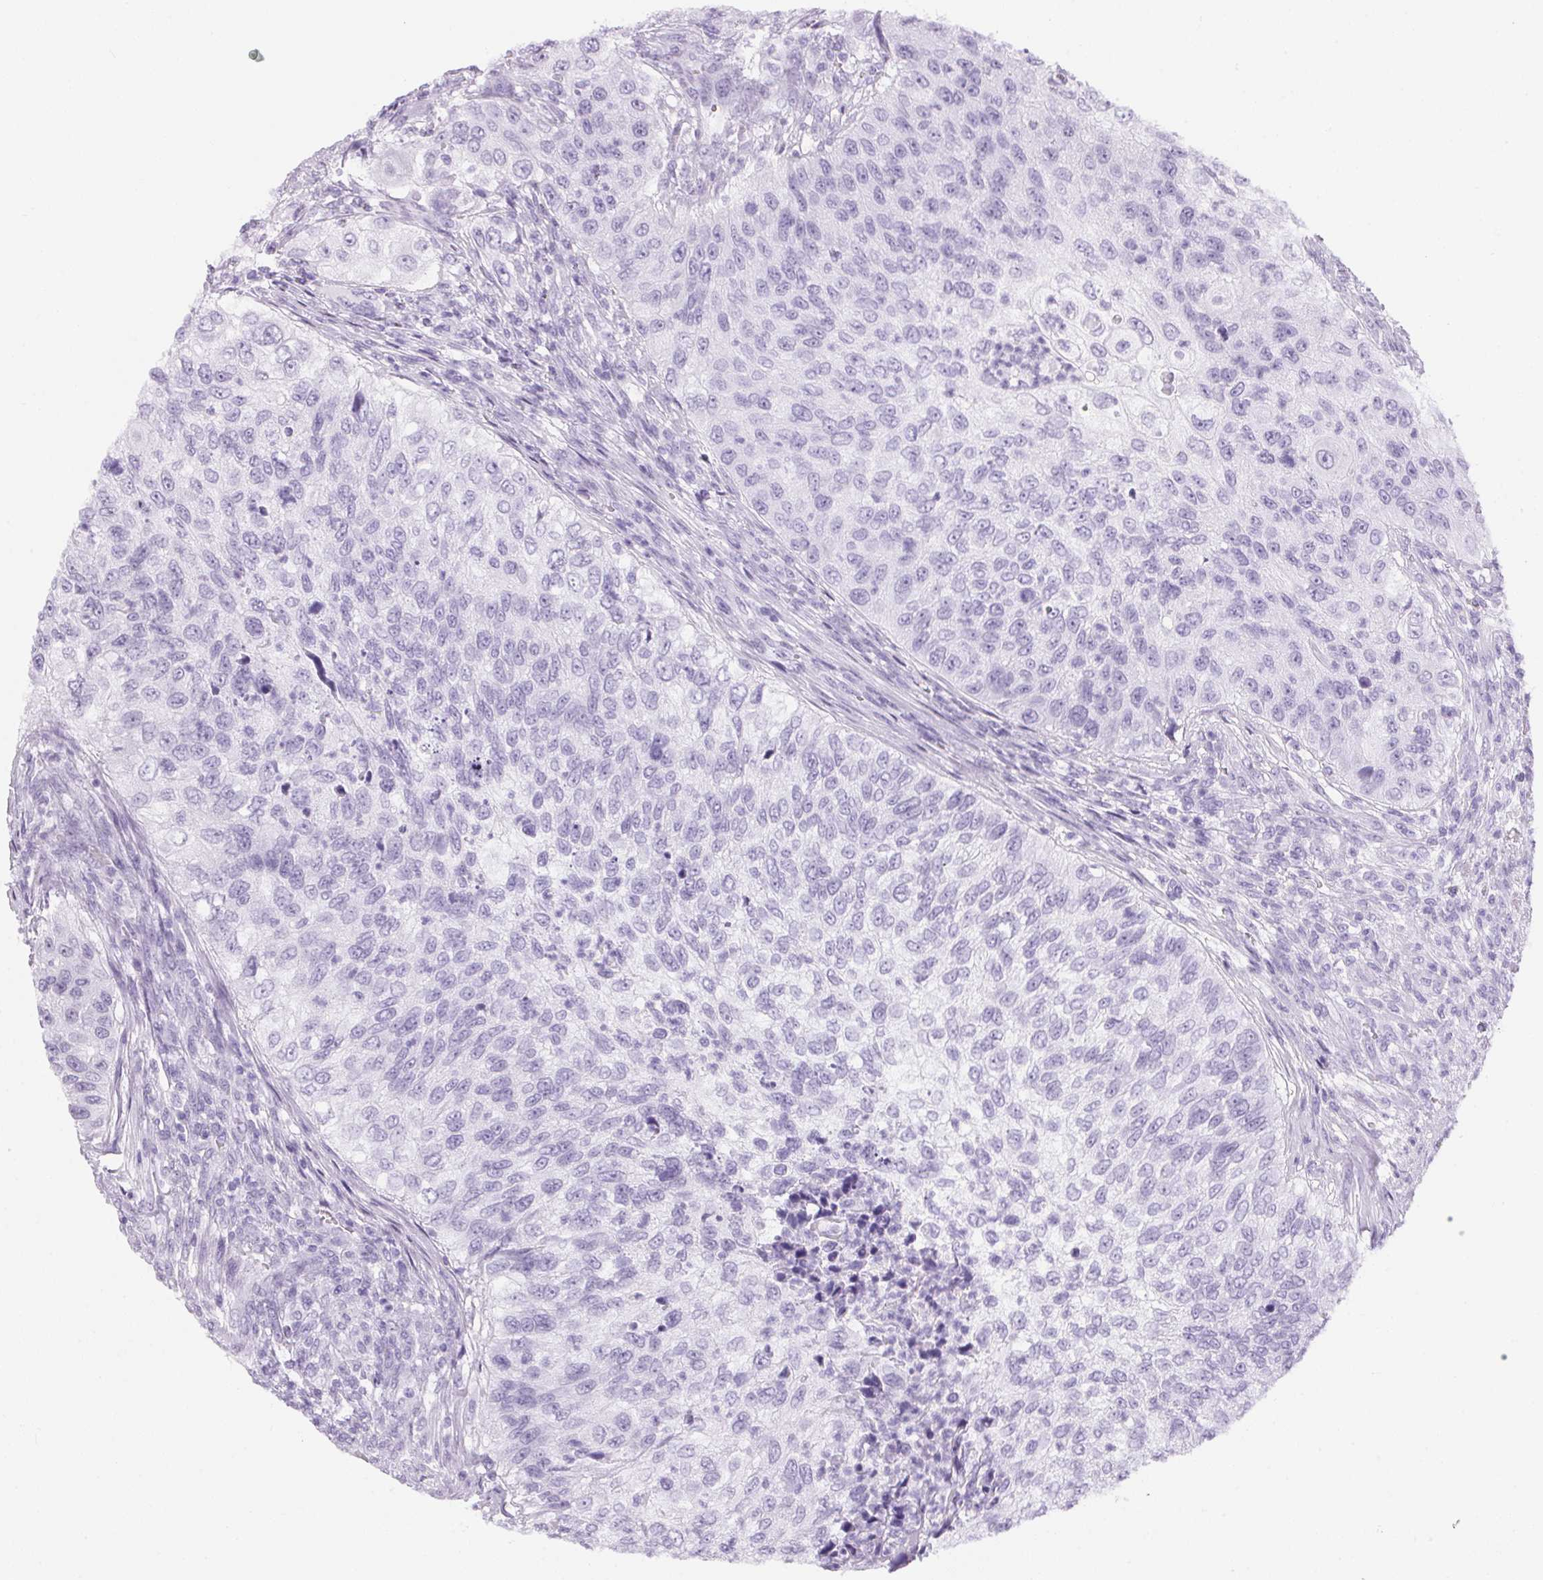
{"staining": {"intensity": "negative", "quantity": "none", "location": "none"}, "tissue": "urothelial cancer", "cell_type": "Tumor cells", "image_type": "cancer", "snomed": [{"axis": "morphology", "description": "Urothelial carcinoma, High grade"}, {"axis": "topography", "description": "Urinary bladder"}], "caption": "An IHC photomicrograph of urothelial cancer is shown. There is no staining in tumor cells of urothelial cancer.", "gene": "TMEM175", "patient": {"sex": "female", "age": 60}}